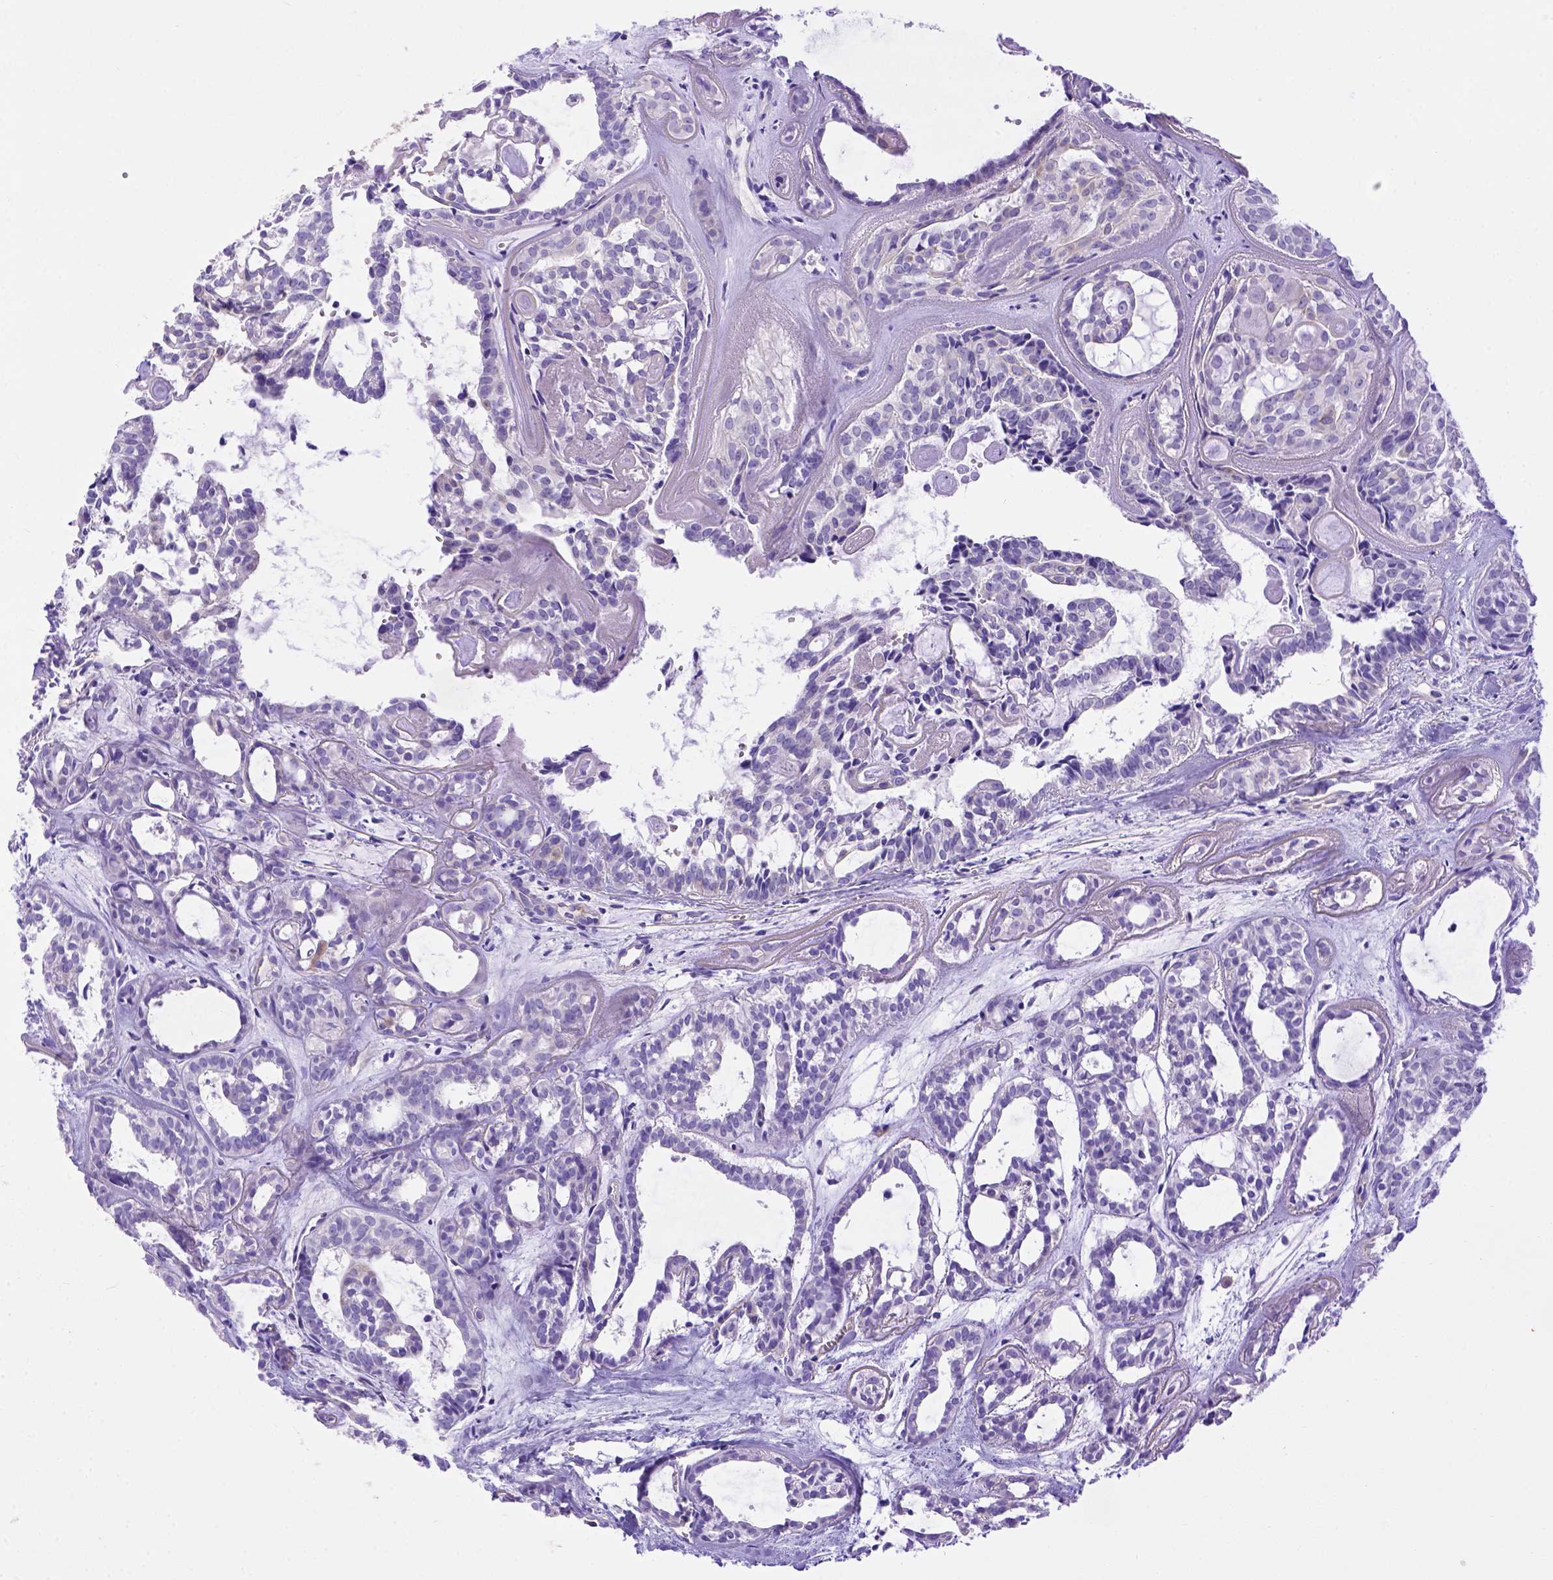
{"staining": {"intensity": "negative", "quantity": "none", "location": "none"}, "tissue": "head and neck cancer", "cell_type": "Tumor cells", "image_type": "cancer", "snomed": [{"axis": "morphology", "description": "Adenocarcinoma, NOS"}, {"axis": "topography", "description": "Head-Neck"}], "caption": "IHC of head and neck adenocarcinoma reveals no staining in tumor cells.", "gene": "LRRC18", "patient": {"sex": "female", "age": 62}}